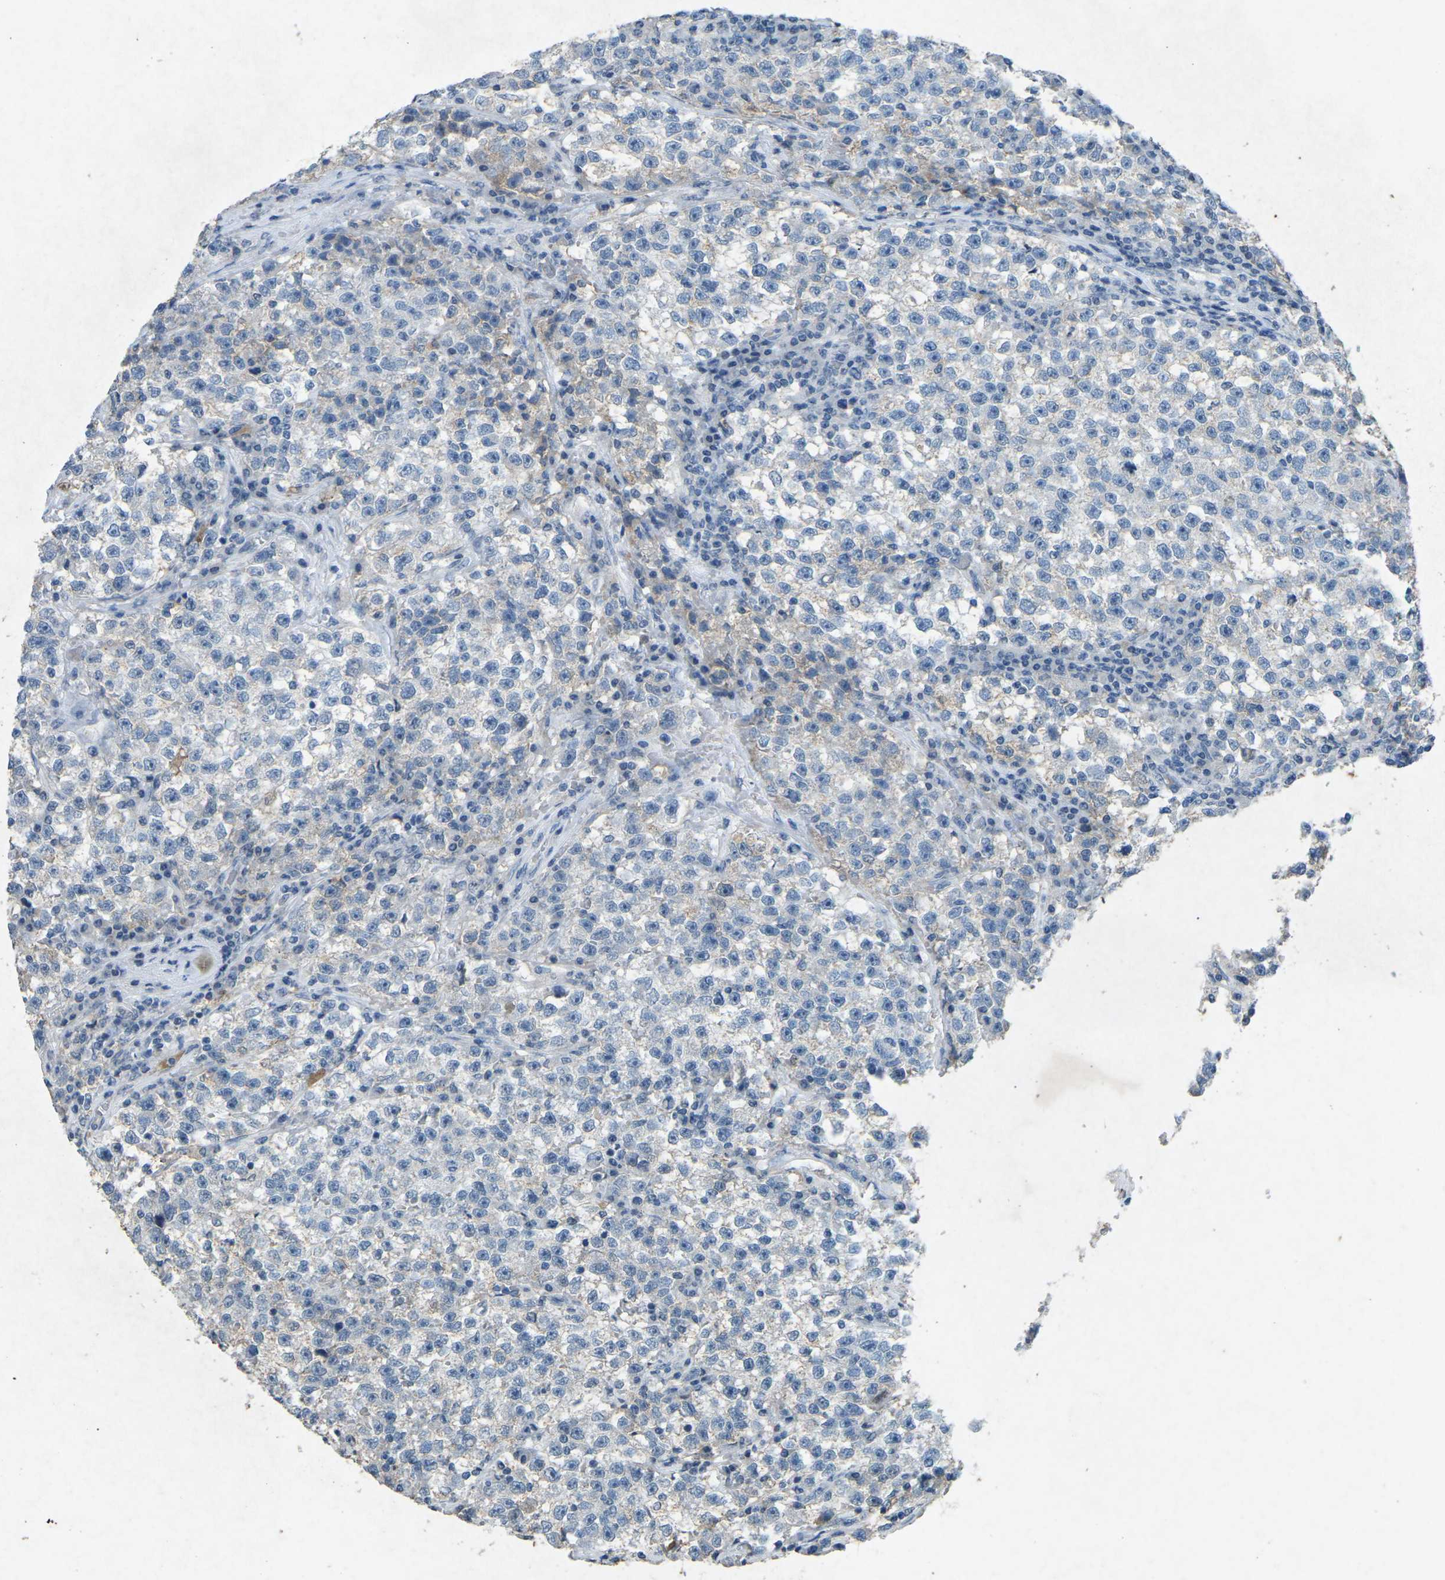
{"staining": {"intensity": "negative", "quantity": "none", "location": "none"}, "tissue": "testis cancer", "cell_type": "Tumor cells", "image_type": "cancer", "snomed": [{"axis": "morphology", "description": "Seminoma, NOS"}, {"axis": "topography", "description": "Testis"}], "caption": "Immunohistochemistry (IHC) image of neoplastic tissue: human testis cancer (seminoma) stained with DAB (3,3'-diaminobenzidine) demonstrates no significant protein expression in tumor cells. (Stains: DAB immunohistochemistry (IHC) with hematoxylin counter stain, Microscopy: brightfield microscopy at high magnification).", "gene": "A1BG", "patient": {"sex": "male", "age": 22}}